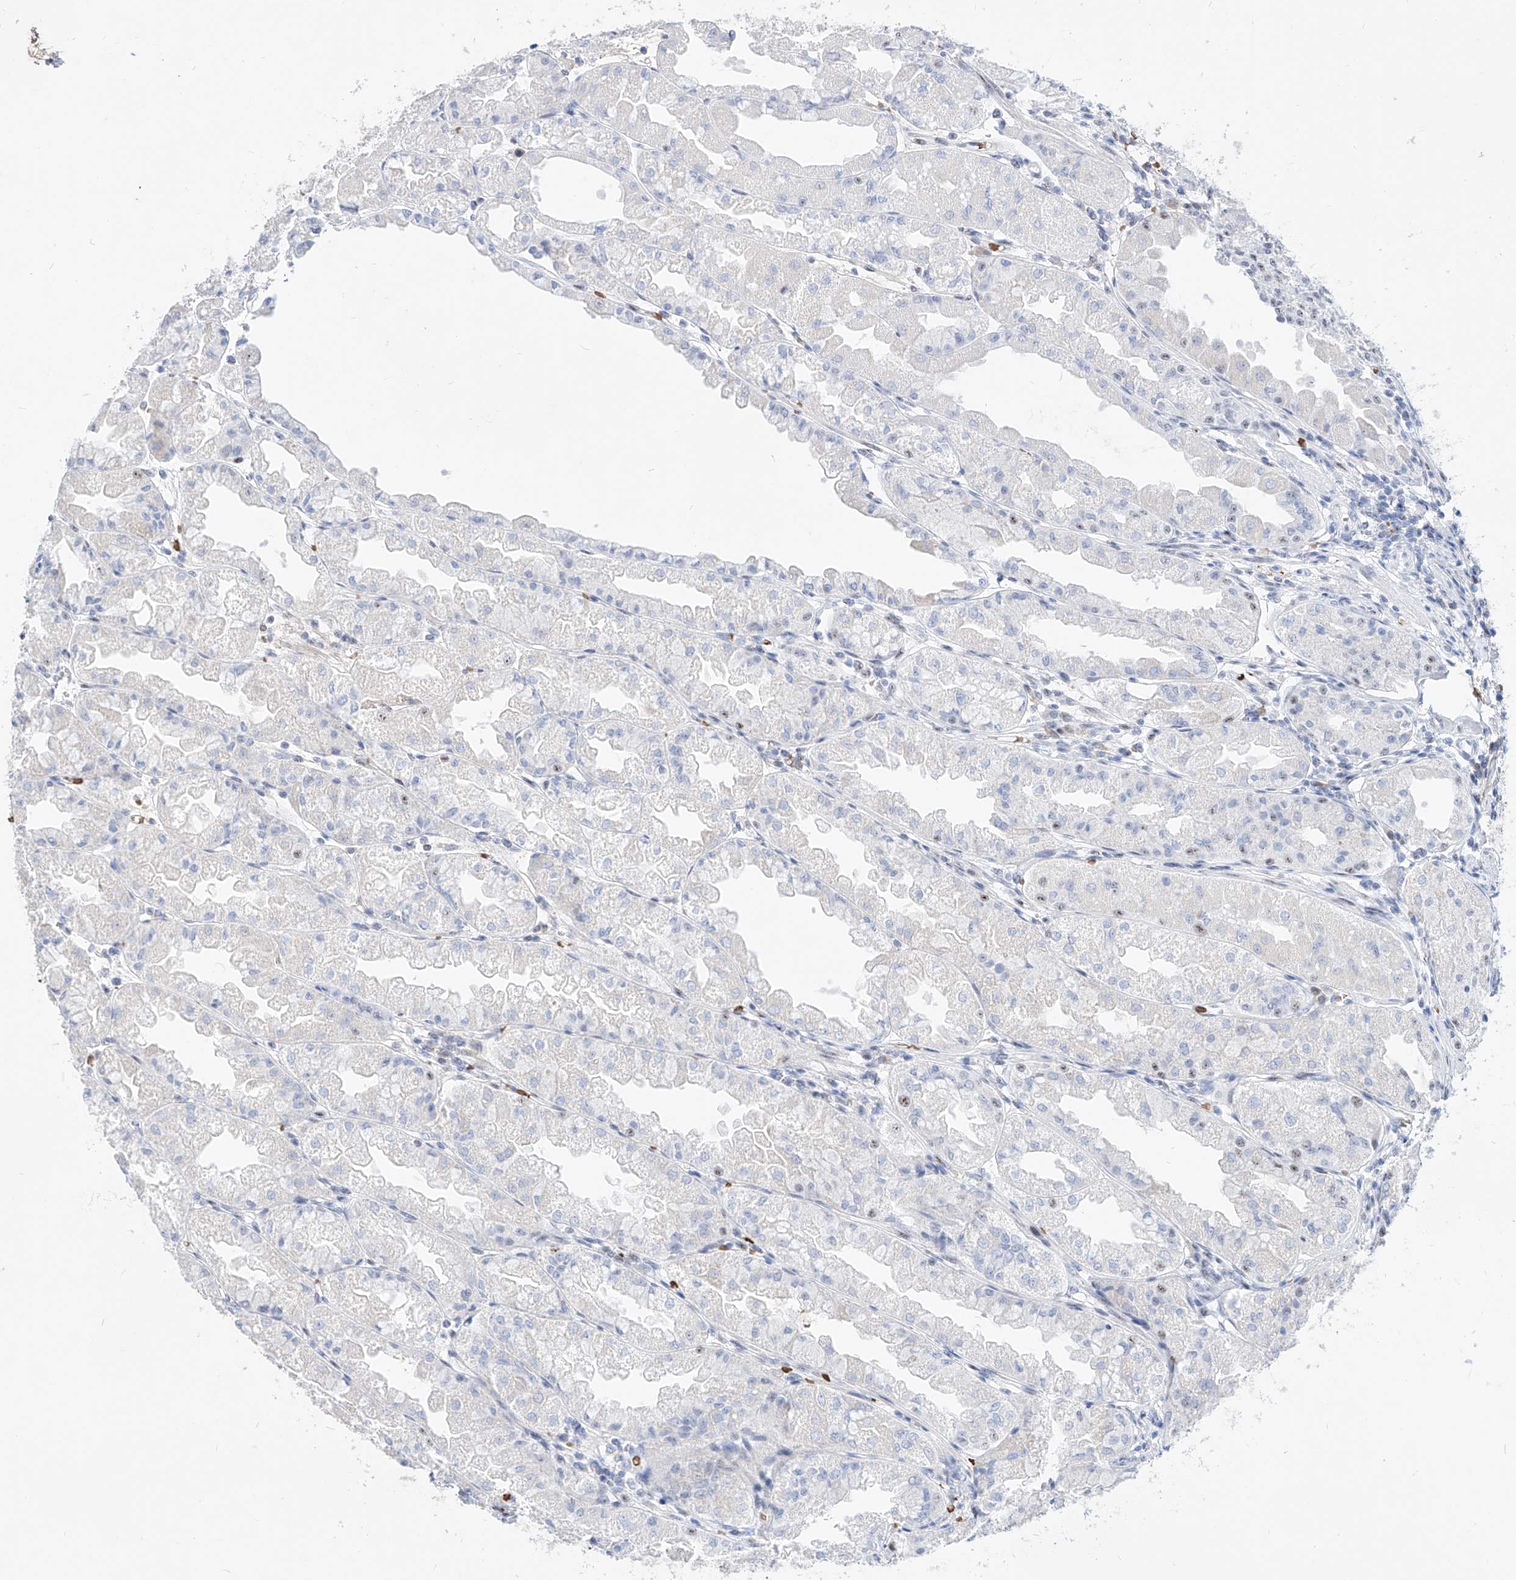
{"staining": {"intensity": "moderate", "quantity": "<25%", "location": "nuclear"}, "tissue": "stomach", "cell_type": "Glandular cells", "image_type": "normal", "snomed": [{"axis": "morphology", "description": "Normal tissue, NOS"}, {"axis": "topography", "description": "Stomach, upper"}], "caption": "A high-resolution photomicrograph shows immunohistochemistry staining of benign stomach, which reveals moderate nuclear expression in approximately <25% of glandular cells. (Brightfield microscopy of DAB IHC at high magnification).", "gene": "ZFP42", "patient": {"sex": "male", "age": 47}}